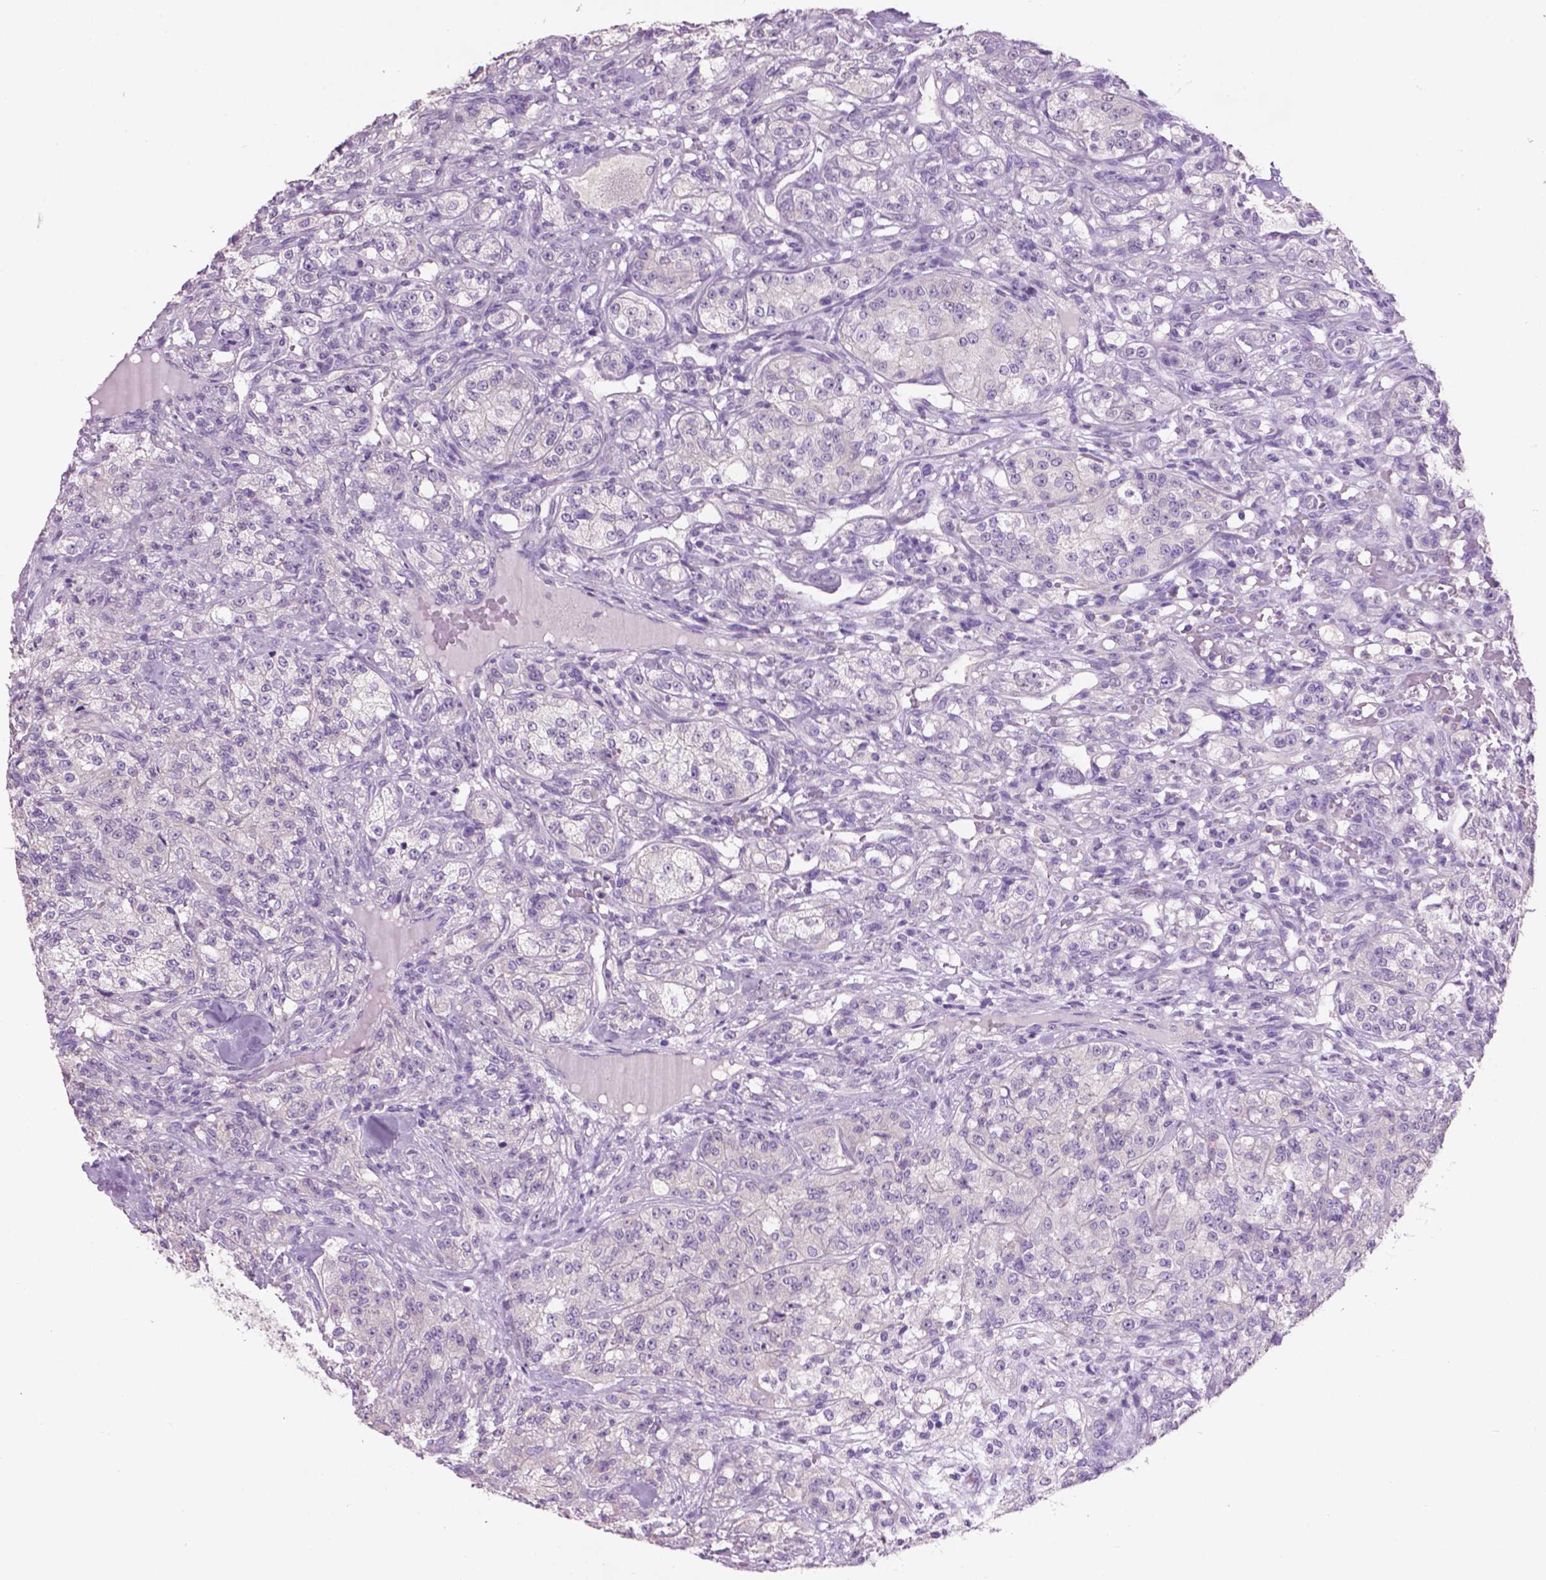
{"staining": {"intensity": "negative", "quantity": "none", "location": "none"}, "tissue": "renal cancer", "cell_type": "Tumor cells", "image_type": "cancer", "snomed": [{"axis": "morphology", "description": "Adenocarcinoma, NOS"}, {"axis": "topography", "description": "Kidney"}], "caption": "Image shows no protein expression in tumor cells of renal cancer tissue. (DAB (3,3'-diaminobenzidine) IHC, high magnification).", "gene": "CRYBA4", "patient": {"sex": "female", "age": 63}}